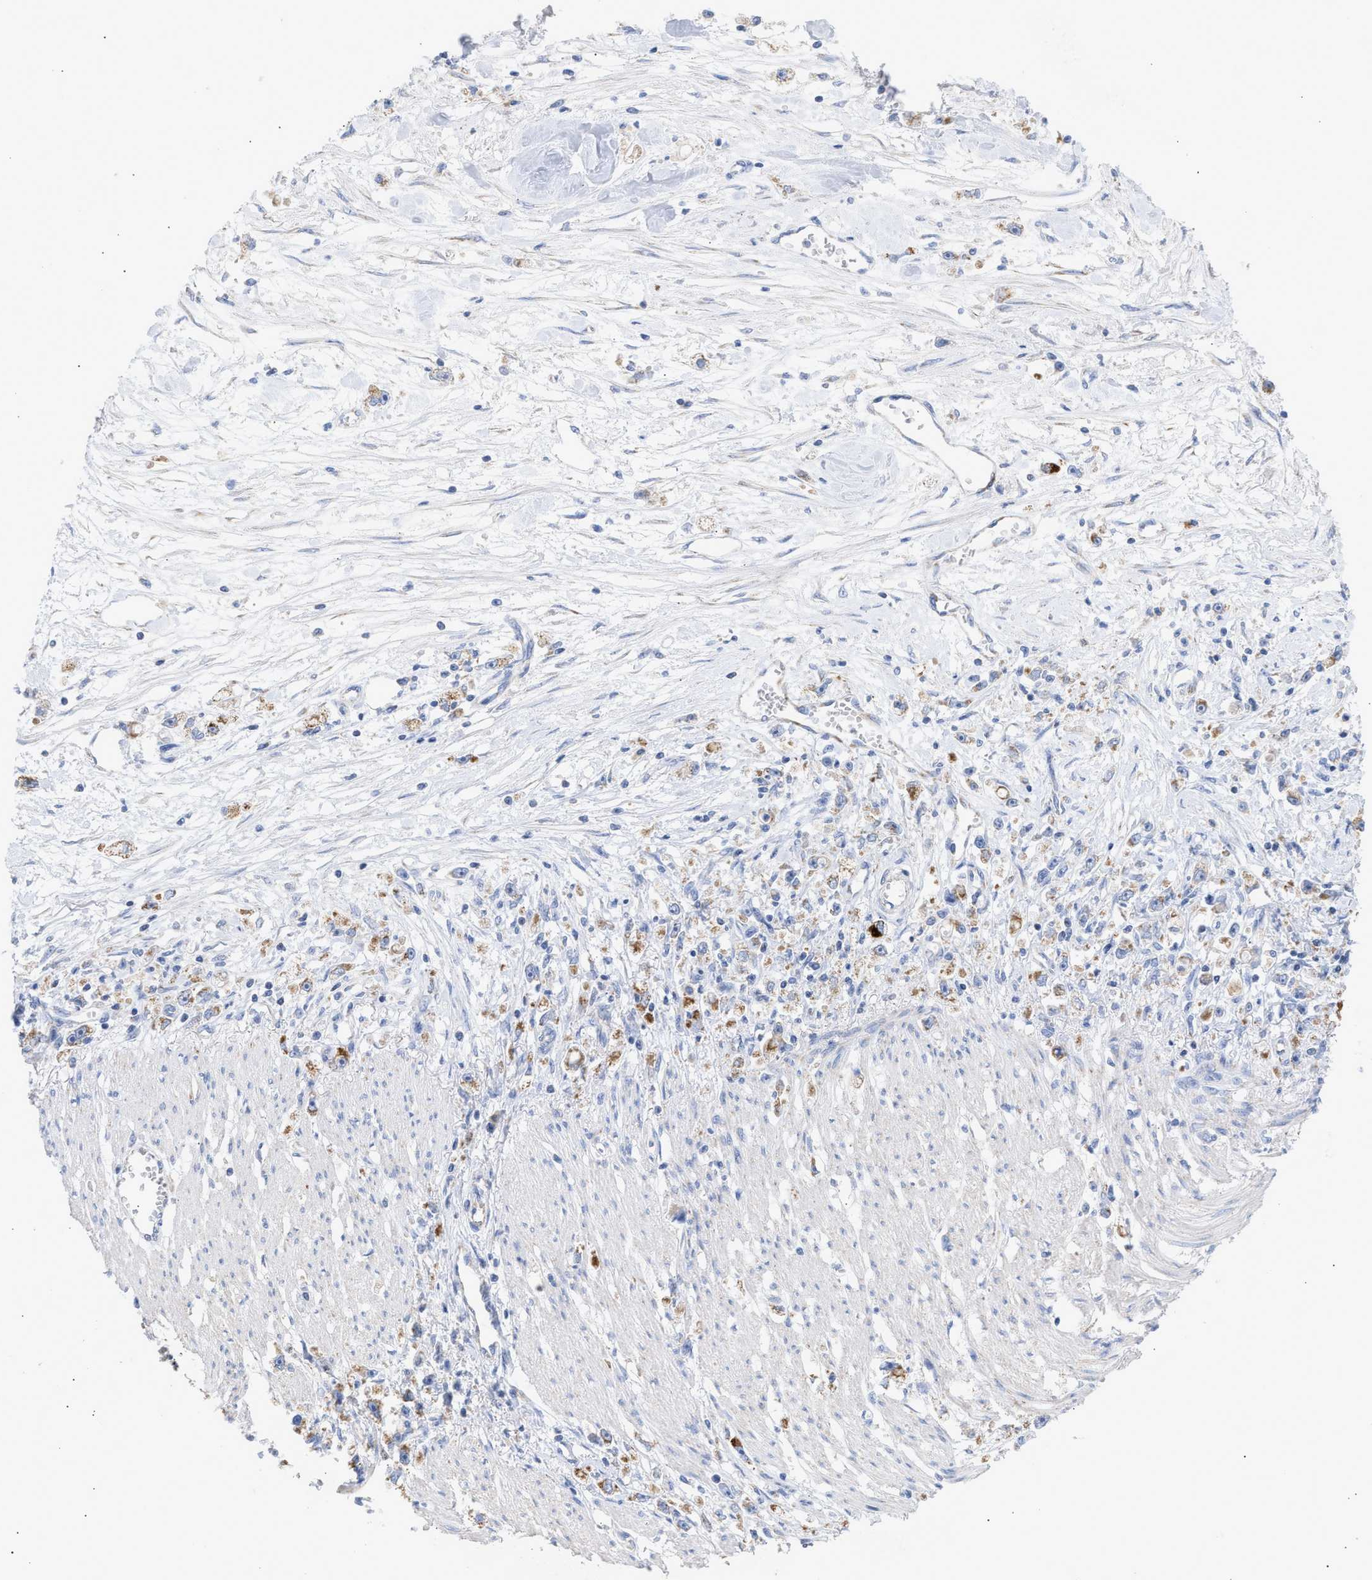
{"staining": {"intensity": "moderate", "quantity": ">75%", "location": "cytoplasmic/membranous"}, "tissue": "stomach cancer", "cell_type": "Tumor cells", "image_type": "cancer", "snomed": [{"axis": "morphology", "description": "Adenocarcinoma, NOS"}, {"axis": "topography", "description": "Stomach"}], "caption": "Immunohistochemistry (IHC) of human stomach cancer shows medium levels of moderate cytoplasmic/membranous expression in approximately >75% of tumor cells.", "gene": "ACOT13", "patient": {"sex": "female", "age": 59}}